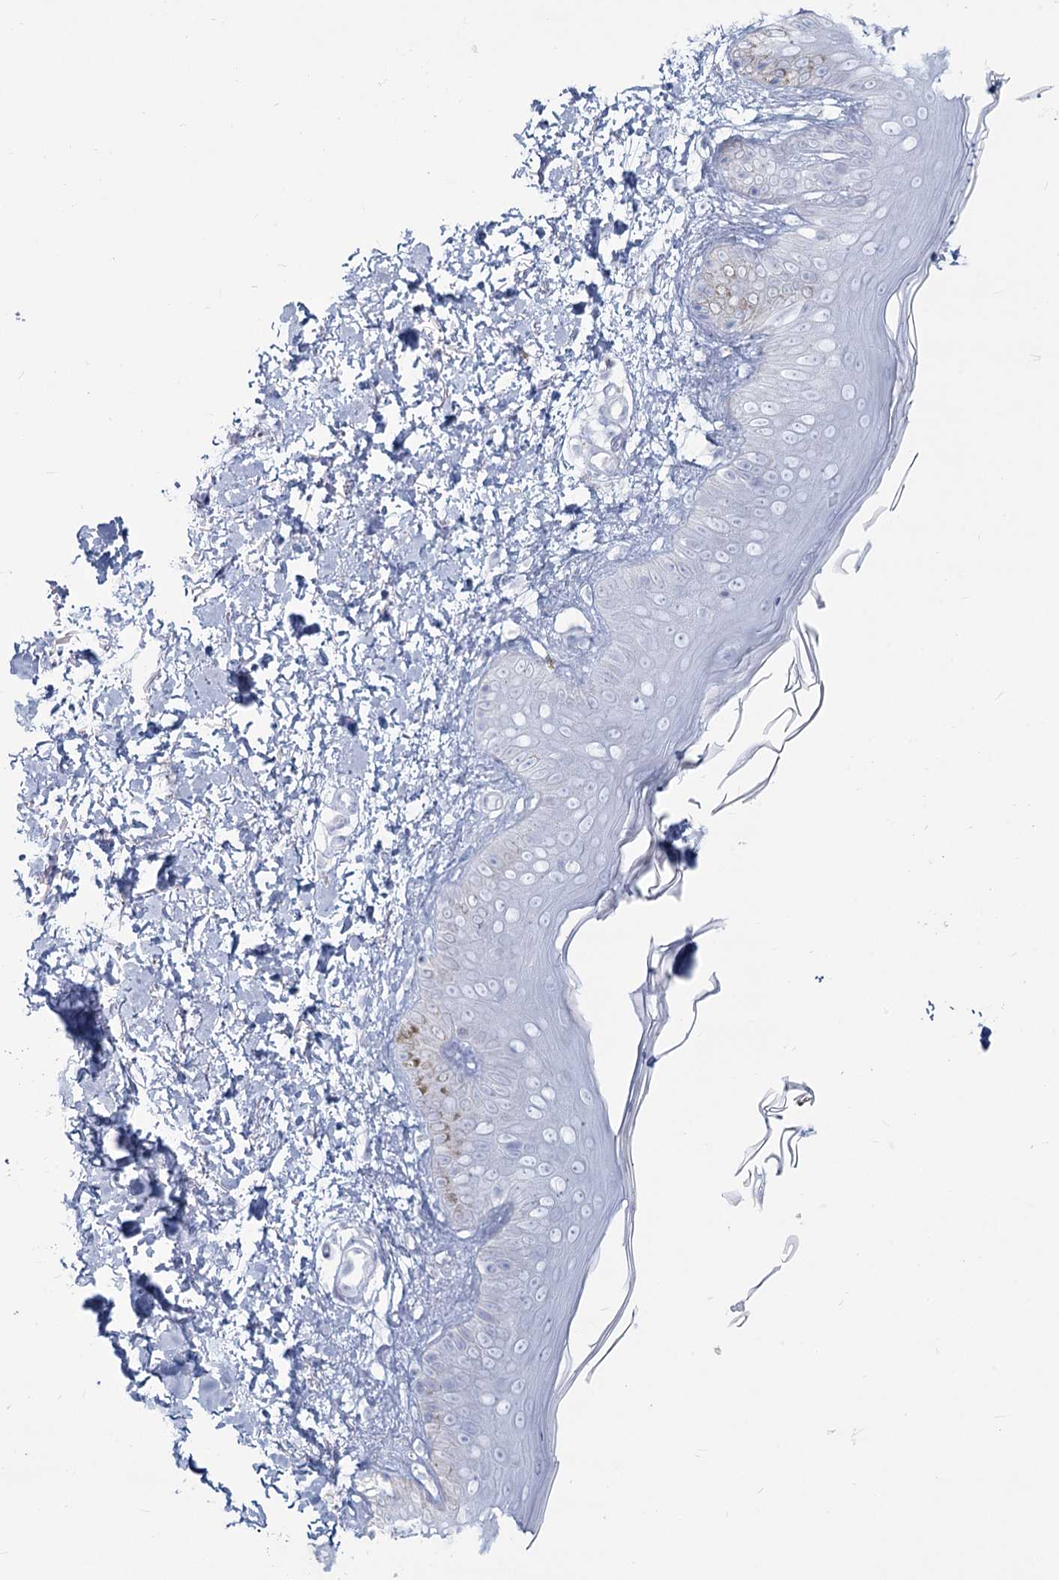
{"staining": {"intensity": "negative", "quantity": "none", "location": "none"}, "tissue": "skin", "cell_type": "Fibroblasts", "image_type": "normal", "snomed": [{"axis": "morphology", "description": "Normal tissue, NOS"}, {"axis": "topography", "description": "Skin"}], "caption": "DAB (3,3'-diaminobenzidine) immunohistochemical staining of unremarkable human skin displays no significant positivity in fibroblasts.", "gene": "SLC6A19", "patient": {"sex": "male", "age": 52}}